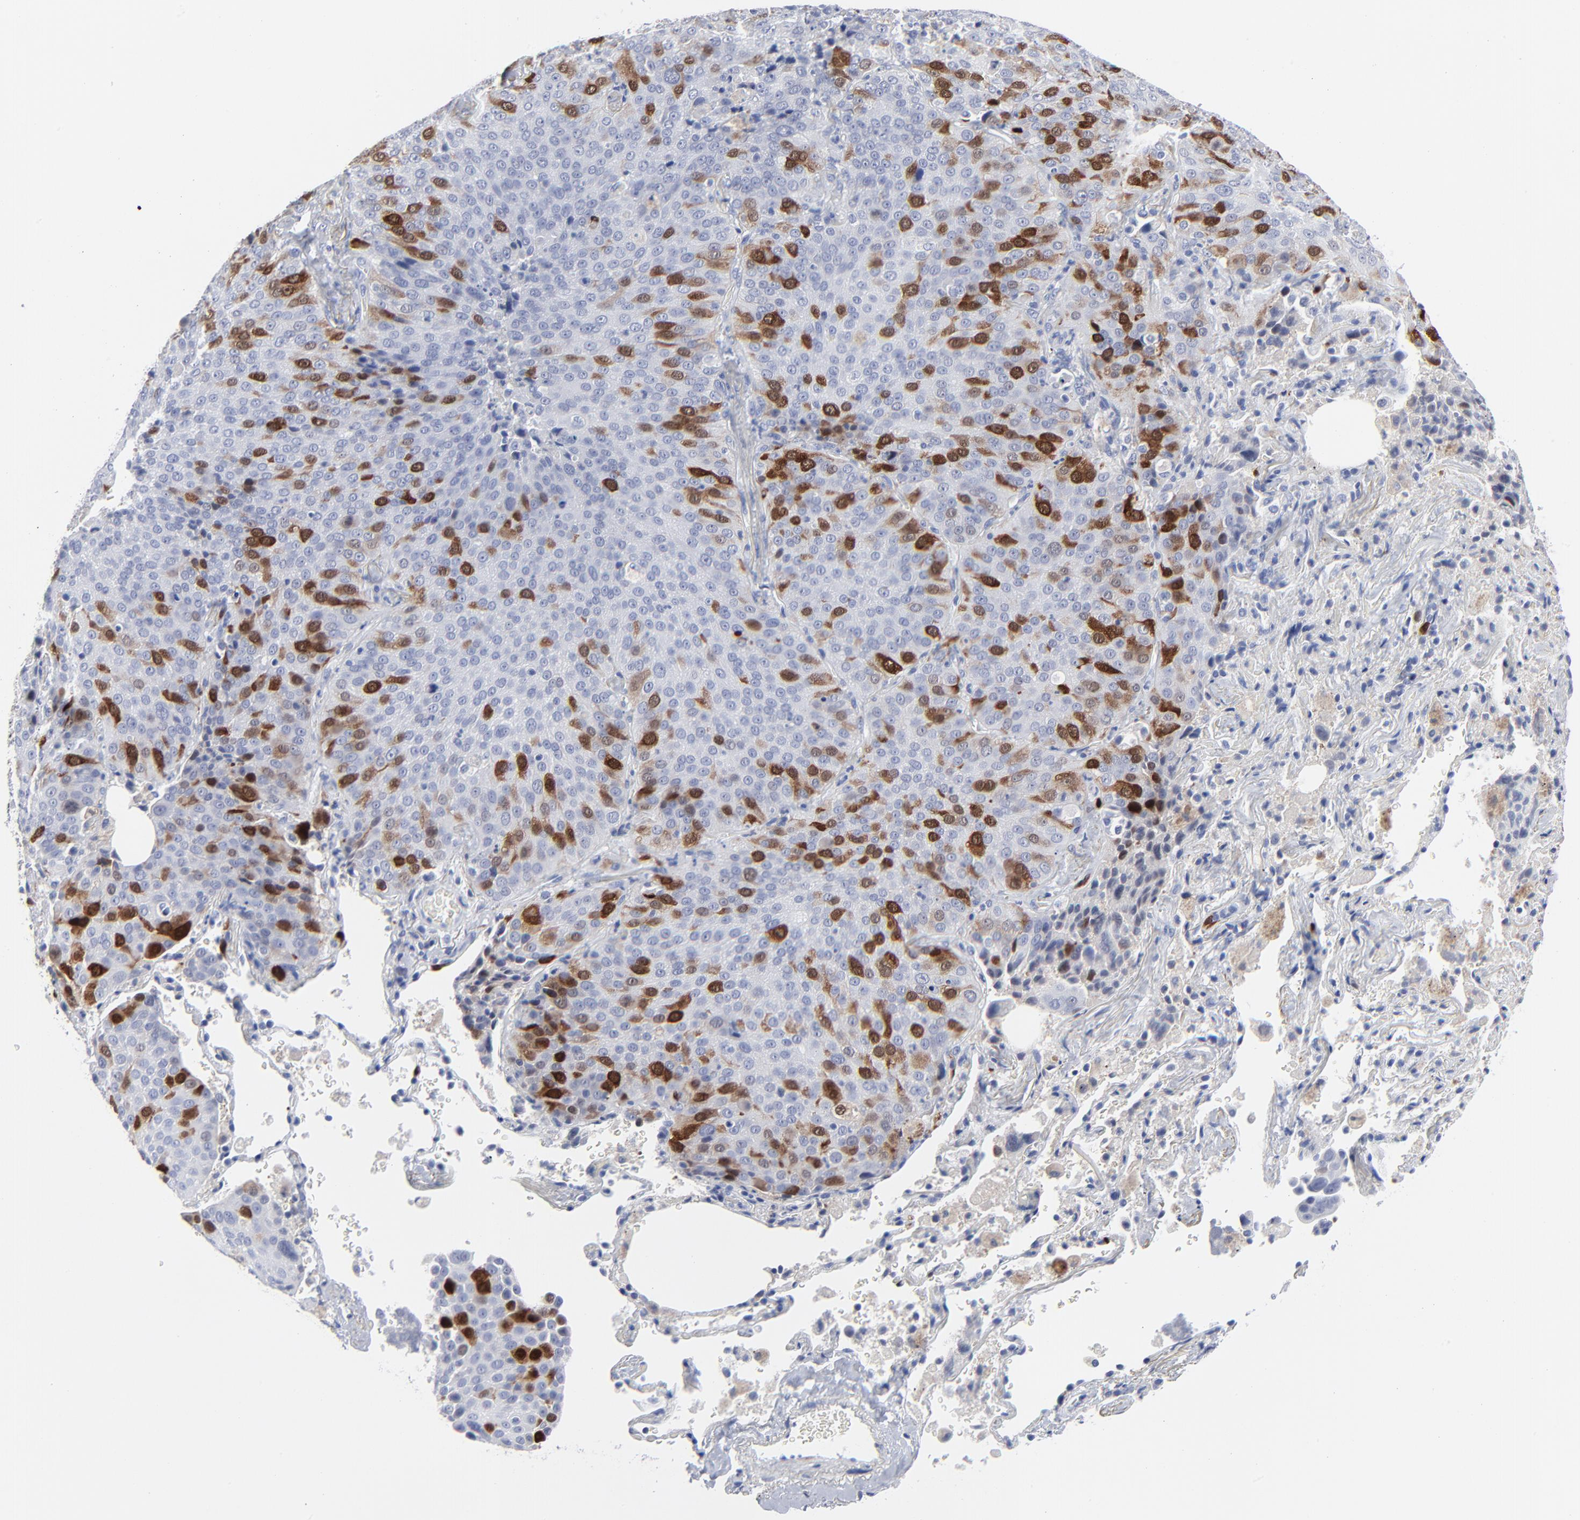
{"staining": {"intensity": "strong", "quantity": "<25%", "location": "cytoplasmic/membranous,nuclear"}, "tissue": "lung cancer", "cell_type": "Tumor cells", "image_type": "cancer", "snomed": [{"axis": "morphology", "description": "Squamous cell carcinoma, NOS"}, {"axis": "topography", "description": "Lung"}], "caption": "Immunohistochemical staining of human lung cancer shows medium levels of strong cytoplasmic/membranous and nuclear protein staining in about <25% of tumor cells.", "gene": "CDK1", "patient": {"sex": "male", "age": 54}}